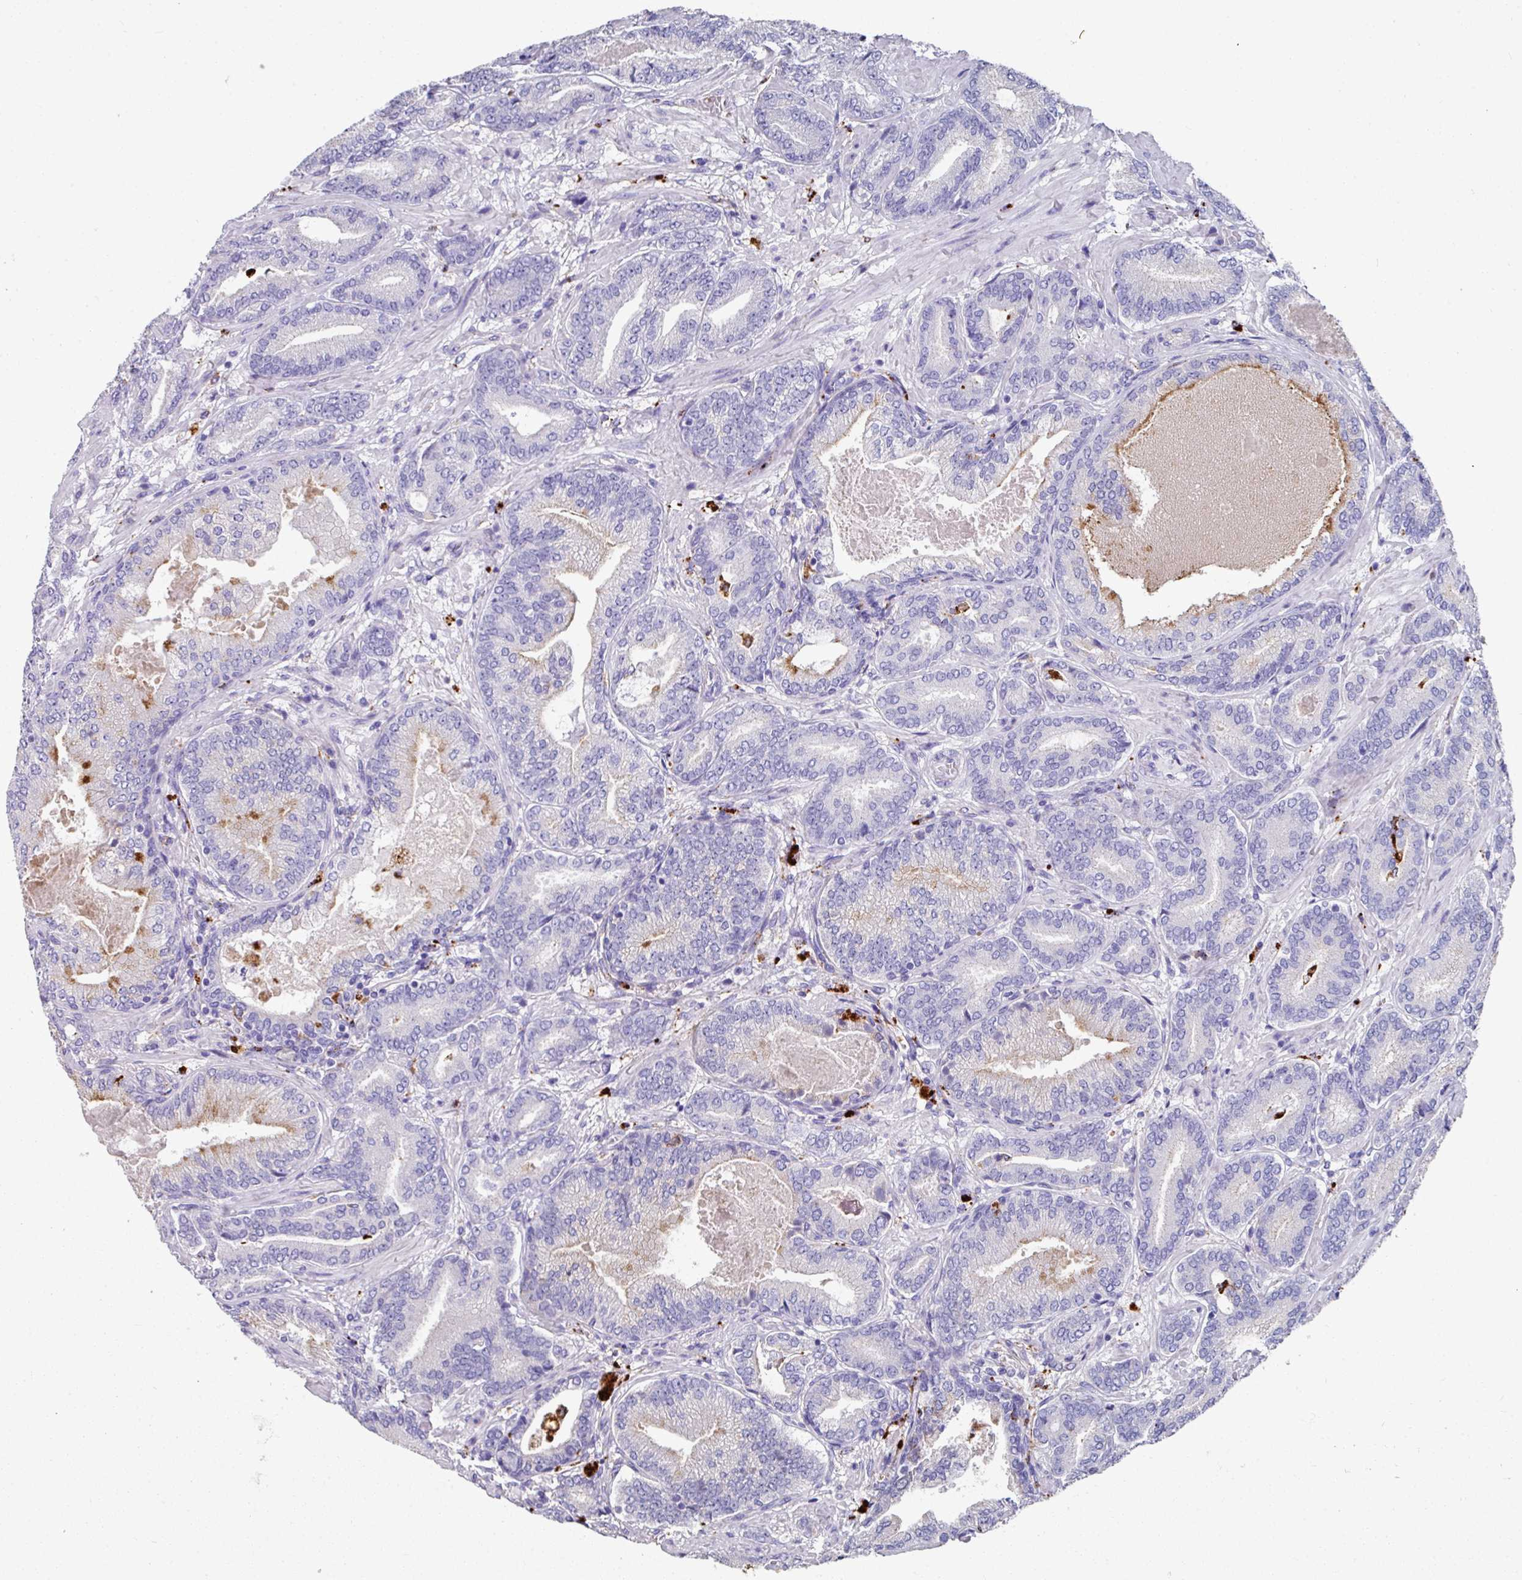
{"staining": {"intensity": "negative", "quantity": "none", "location": "none"}, "tissue": "prostate cancer", "cell_type": "Tumor cells", "image_type": "cancer", "snomed": [{"axis": "morphology", "description": "Adenocarcinoma, Low grade"}, {"axis": "topography", "description": "Prostate and seminal vesicle, NOS"}], "caption": "Prostate low-grade adenocarcinoma was stained to show a protein in brown. There is no significant expression in tumor cells. The staining is performed using DAB (3,3'-diaminobenzidine) brown chromogen with nuclei counter-stained in using hematoxylin.", "gene": "CPVL", "patient": {"sex": "male", "age": 61}}